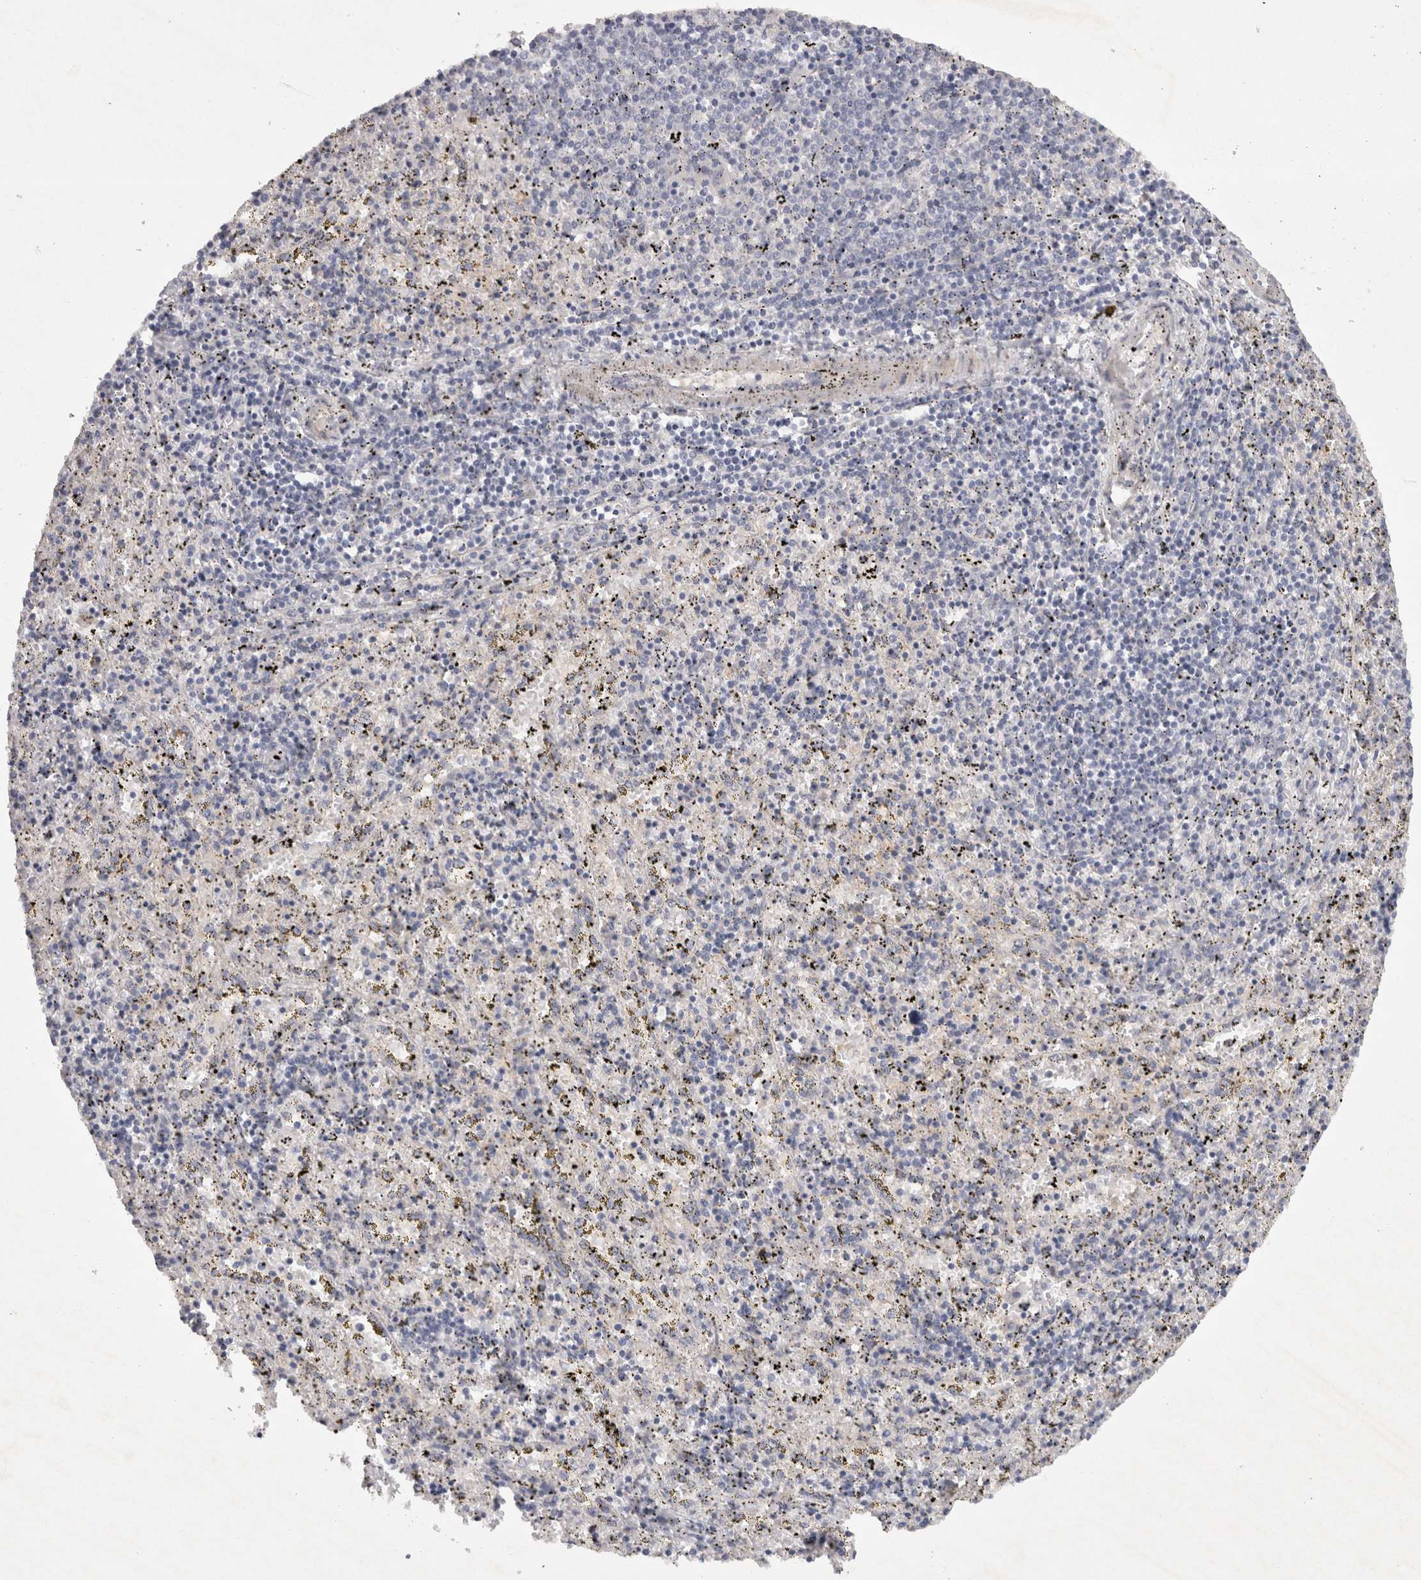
{"staining": {"intensity": "negative", "quantity": "none", "location": "none"}, "tissue": "spleen", "cell_type": "Cells in red pulp", "image_type": "normal", "snomed": [{"axis": "morphology", "description": "Normal tissue, NOS"}, {"axis": "topography", "description": "Spleen"}], "caption": "Immunohistochemistry photomicrograph of normal spleen stained for a protein (brown), which demonstrates no positivity in cells in red pulp. (Stains: DAB IHC with hematoxylin counter stain, Microscopy: brightfield microscopy at high magnification).", "gene": "BZW2", "patient": {"sex": "male", "age": 11}}